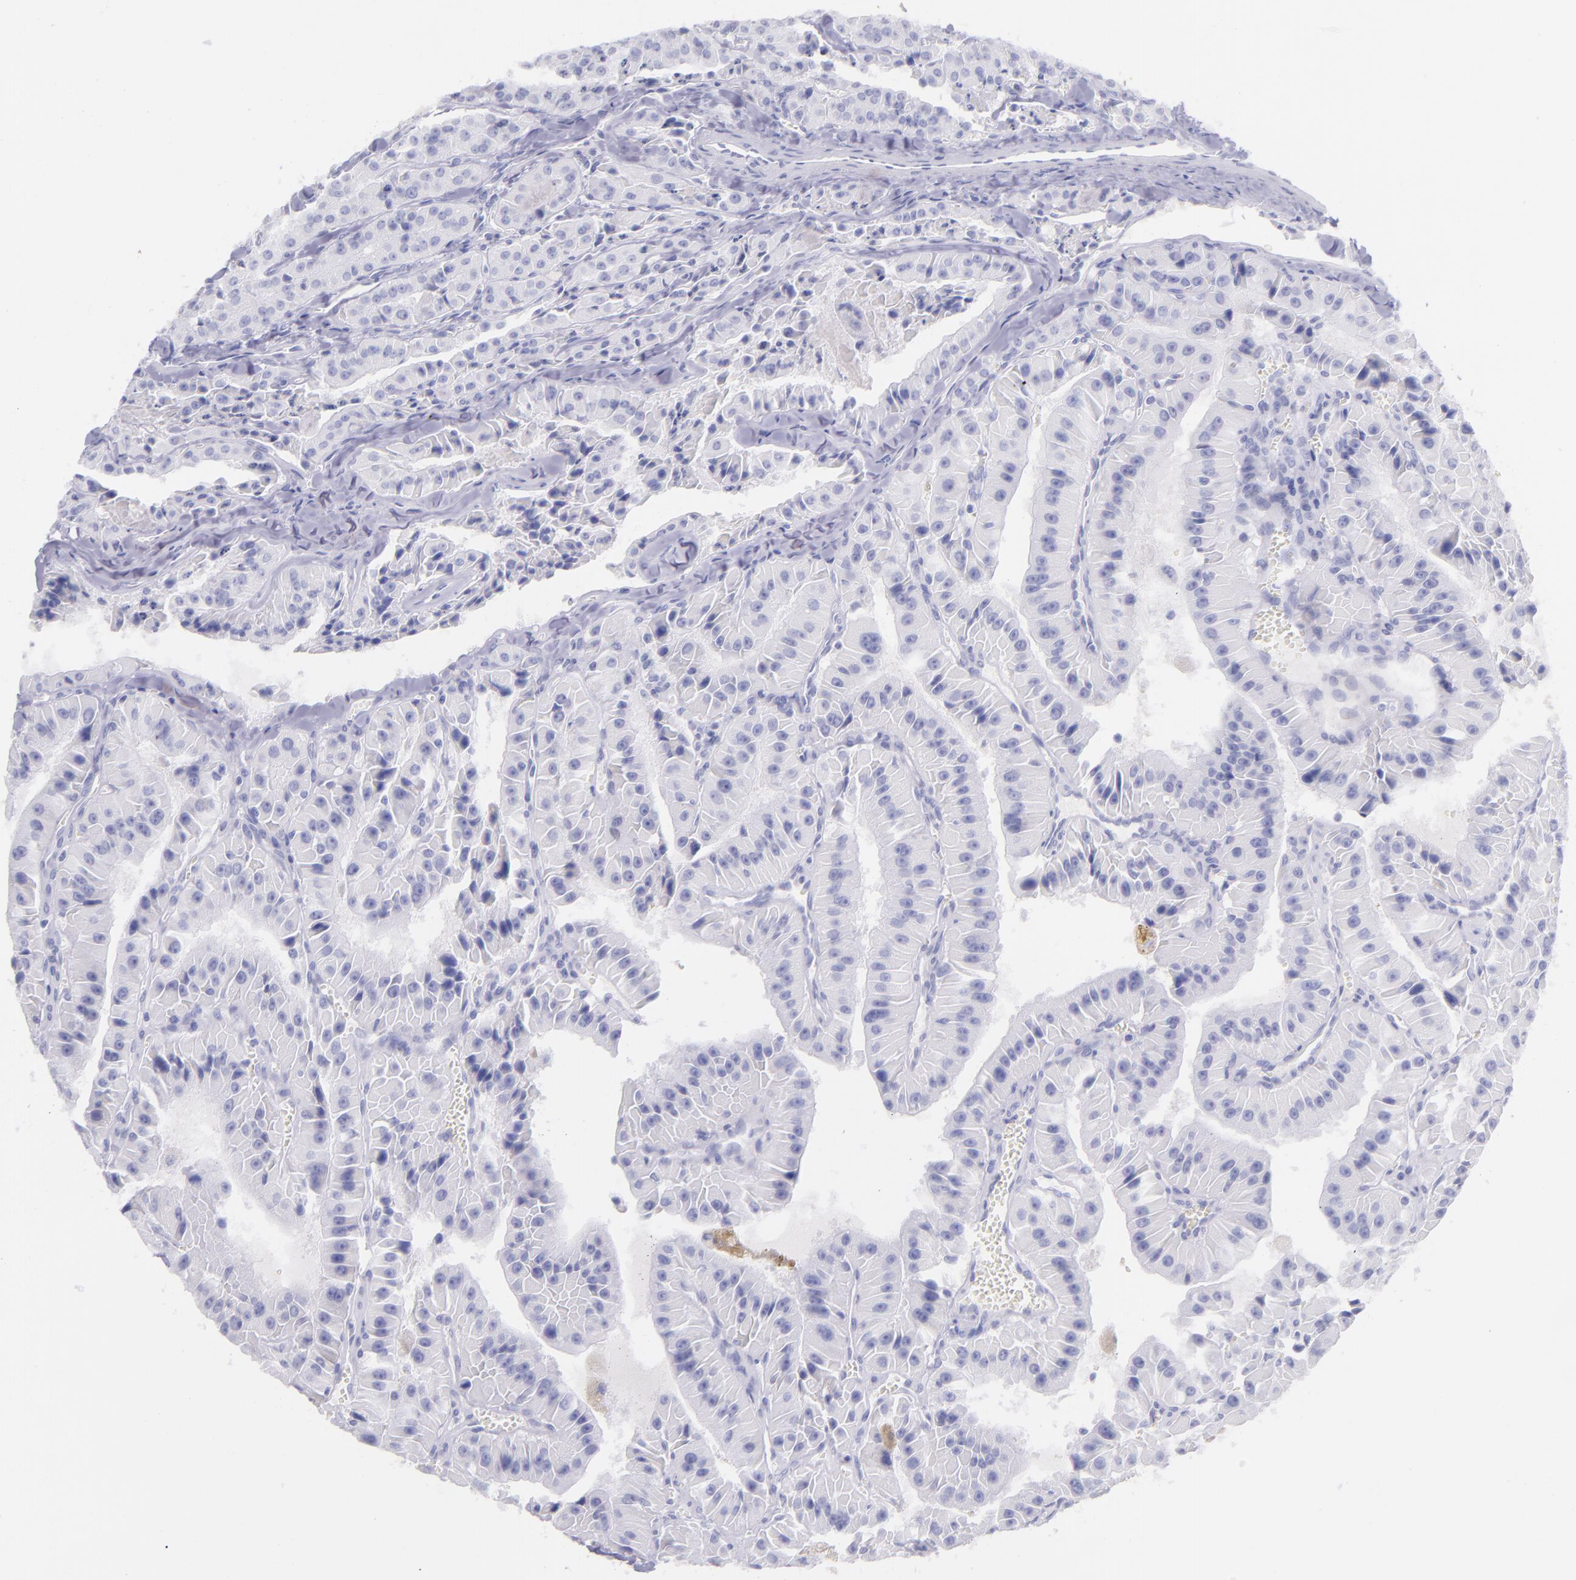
{"staining": {"intensity": "negative", "quantity": "none", "location": "none"}, "tissue": "thyroid cancer", "cell_type": "Tumor cells", "image_type": "cancer", "snomed": [{"axis": "morphology", "description": "Carcinoma, NOS"}, {"axis": "topography", "description": "Thyroid gland"}], "caption": "The IHC image has no significant expression in tumor cells of thyroid cancer tissue.", "gene": "SFTPB", "patient": {"sex": "male", "age": 76}}